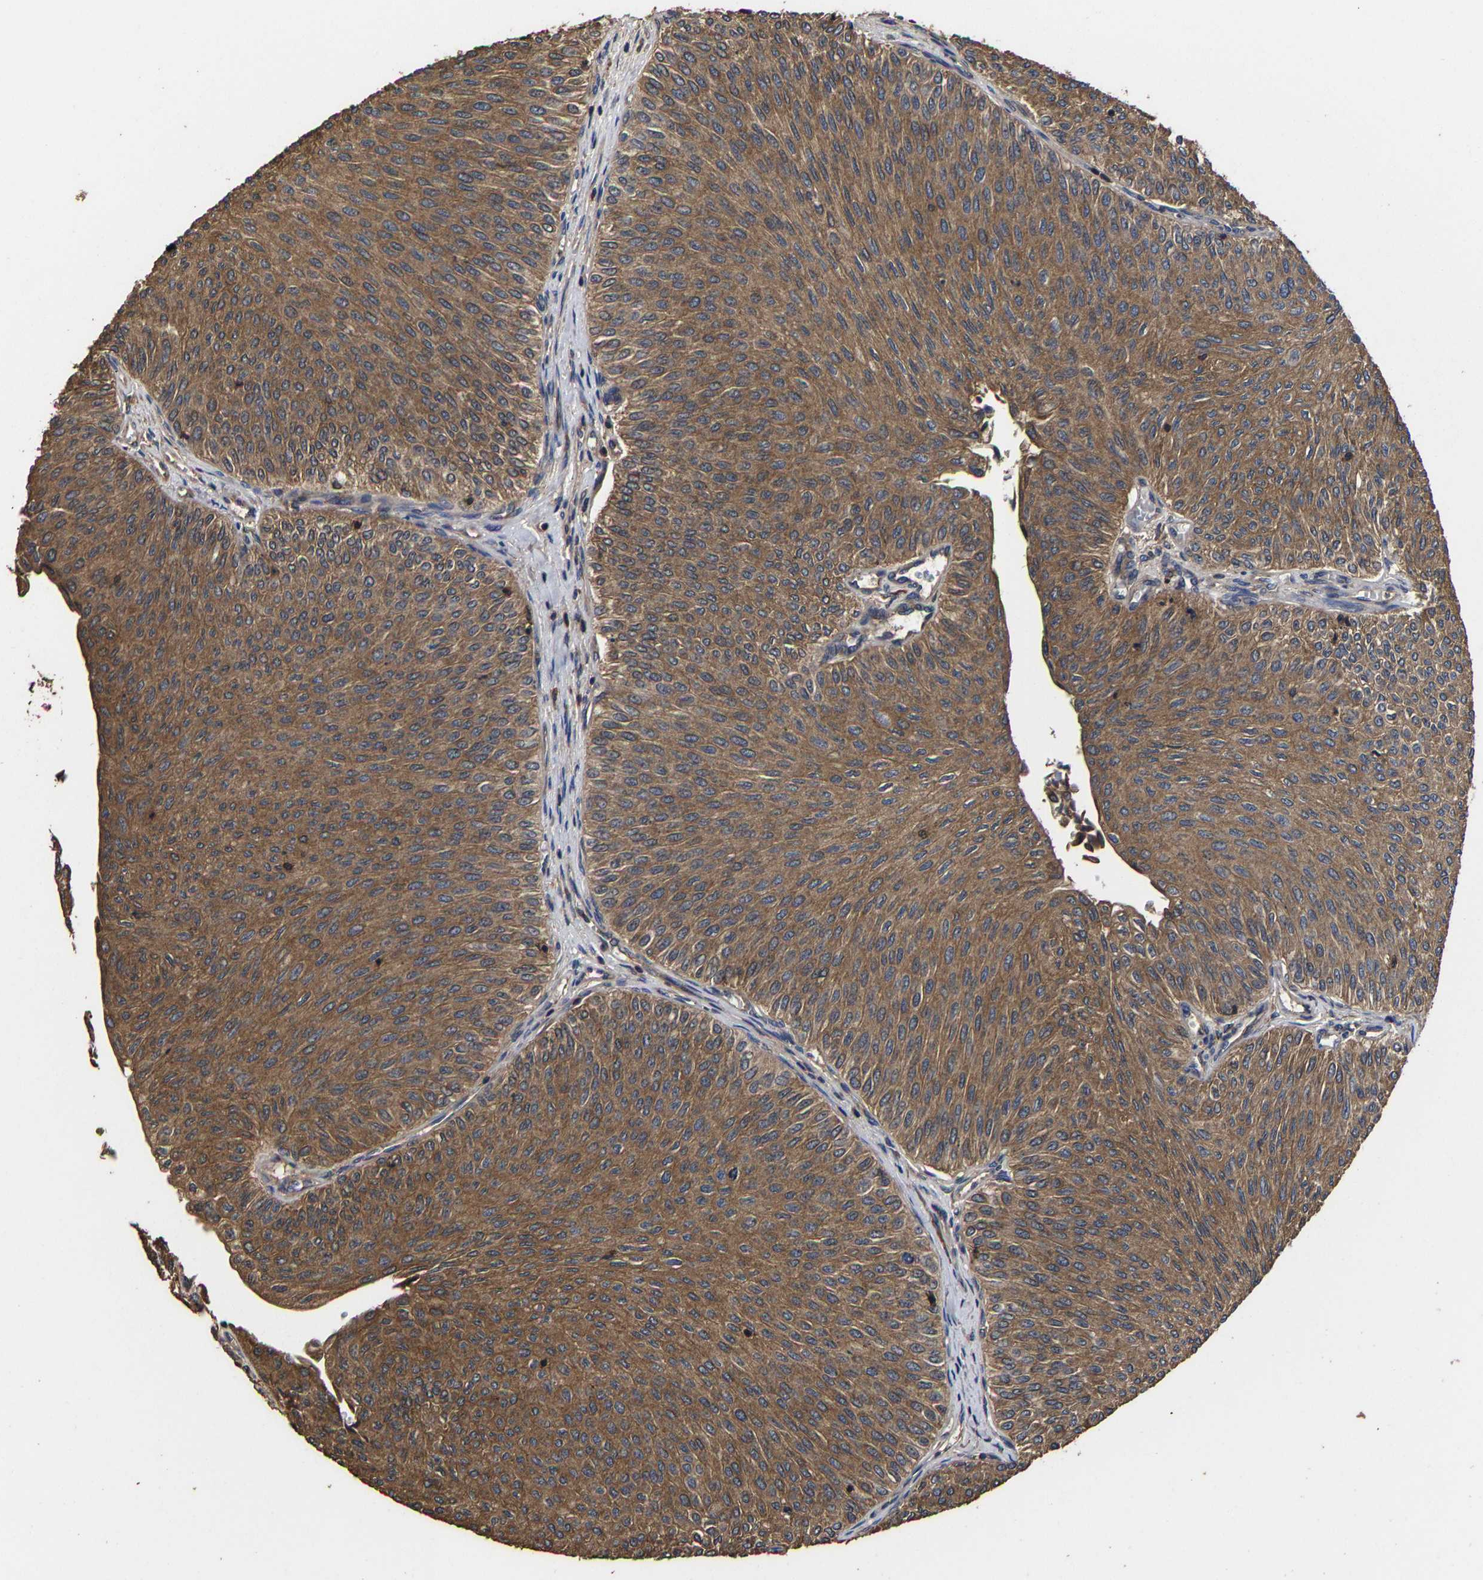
{"staining": {"intensity": "moderate", "quantity": ">75%", "location": "cytoplasmic/membranous"}, "tissue": "urothelial cancer", "cell_type": "Tumor cells", "image_type": "cancer", "snomed": [{"axis": "morphology", "description": "Urothelial carcinoma, Low grade"}, {"axis": "topography", "description": "Urinary bladder"}], "caption": "Low-grade urothelial carcinoma was stained to show a protein in brown. There is medium levels of moderate cytoplasmic/membranous expression in approximately >75% of tumor cells.", "gene": "ITCH", "patient": {"sex": "male", "age": 78}}